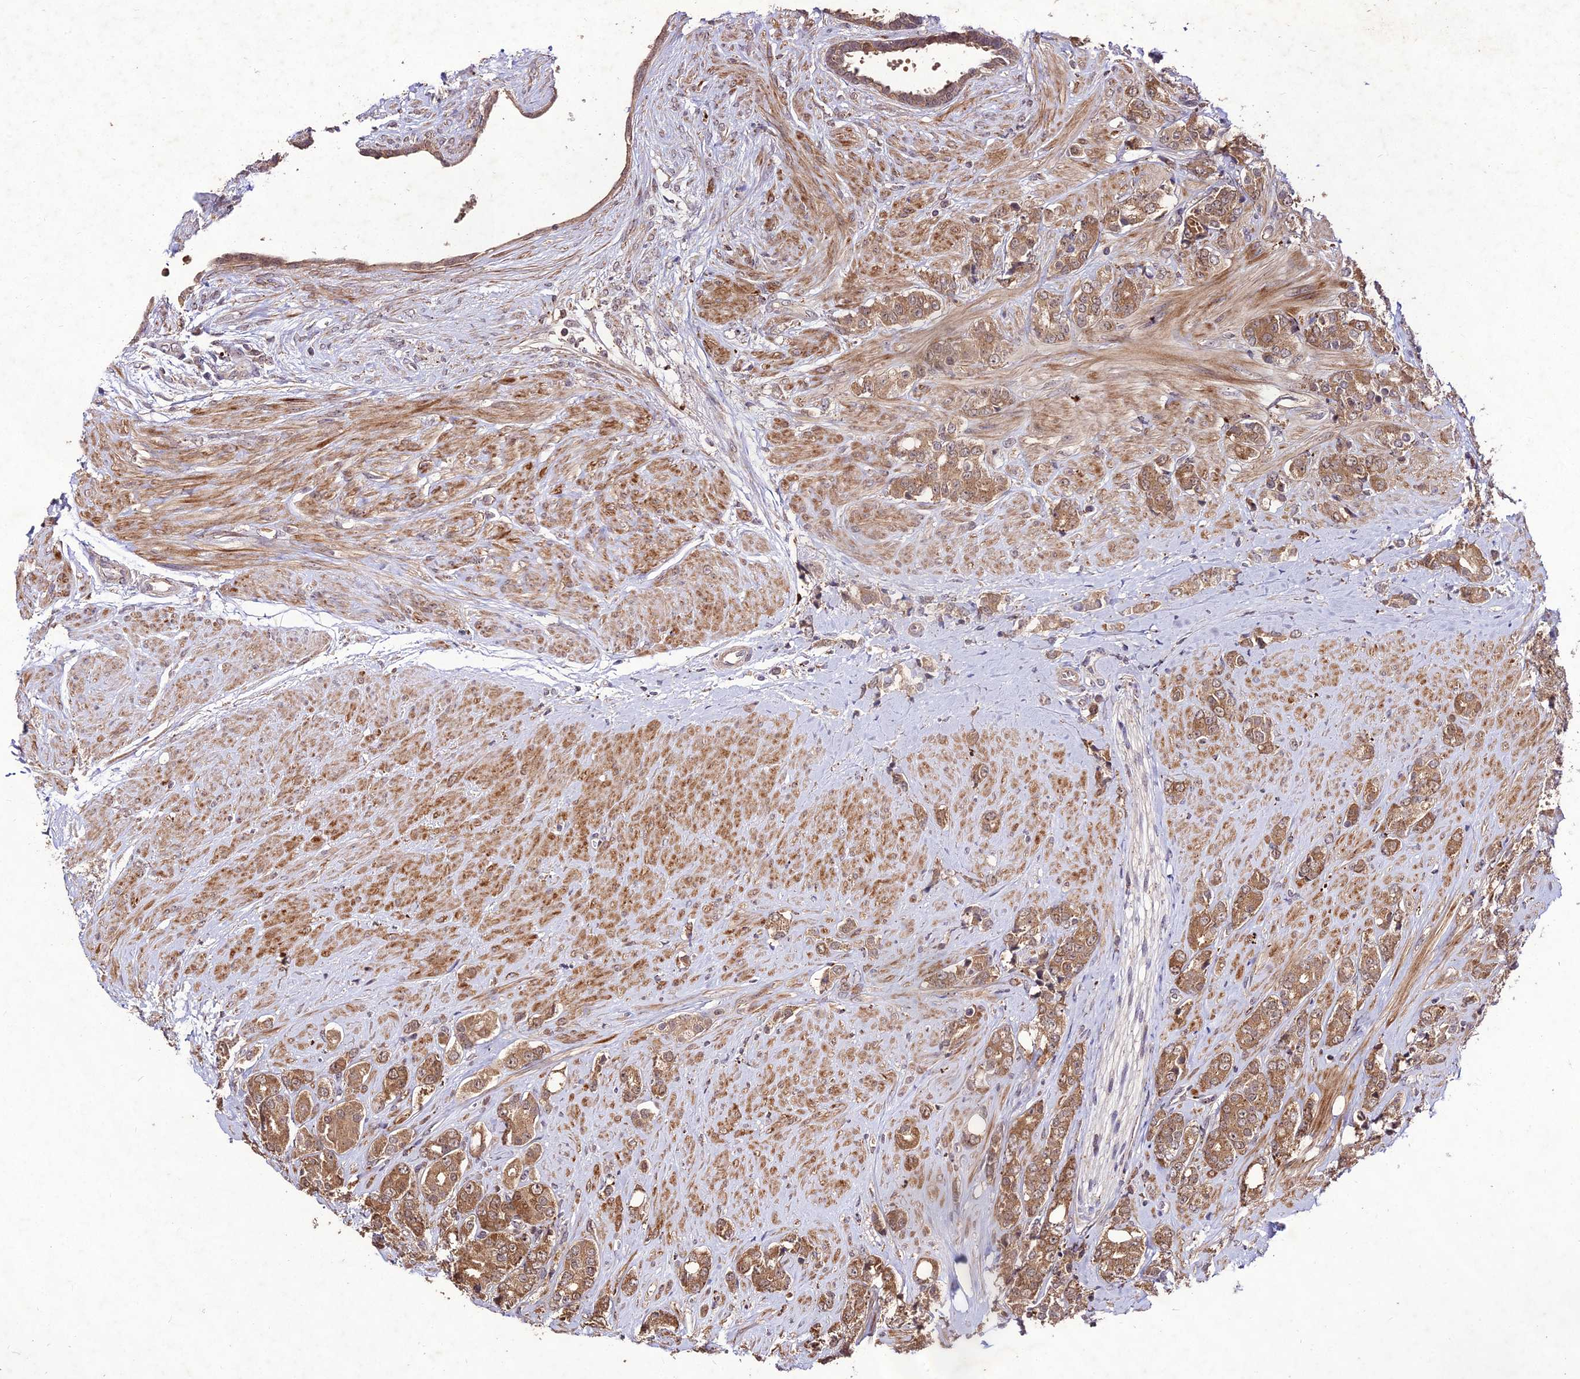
{"staining": {"intensity": "moderate", "quantity": ">75%", "location": "cytoplasmic/membranous"}, "tissue": "prostate cancer", "cell_type": "Tumor cells", "image_type": "cancer", "snomed": [{"axis": "morphology", "description": "Adenocarcinoma, High grade"}, {"axis": "topography", "description": "Prostate"}], "caption": "IHC histopathology image of high-grade adenocarcinoma (prostate) stained for a protein (brown), which displays medium levels of moderate cytoplasmic/membranous staining in about >75% of tumor cells.", "gene": "ZNF766", "patient": {"sex": "male", "age": 62}}